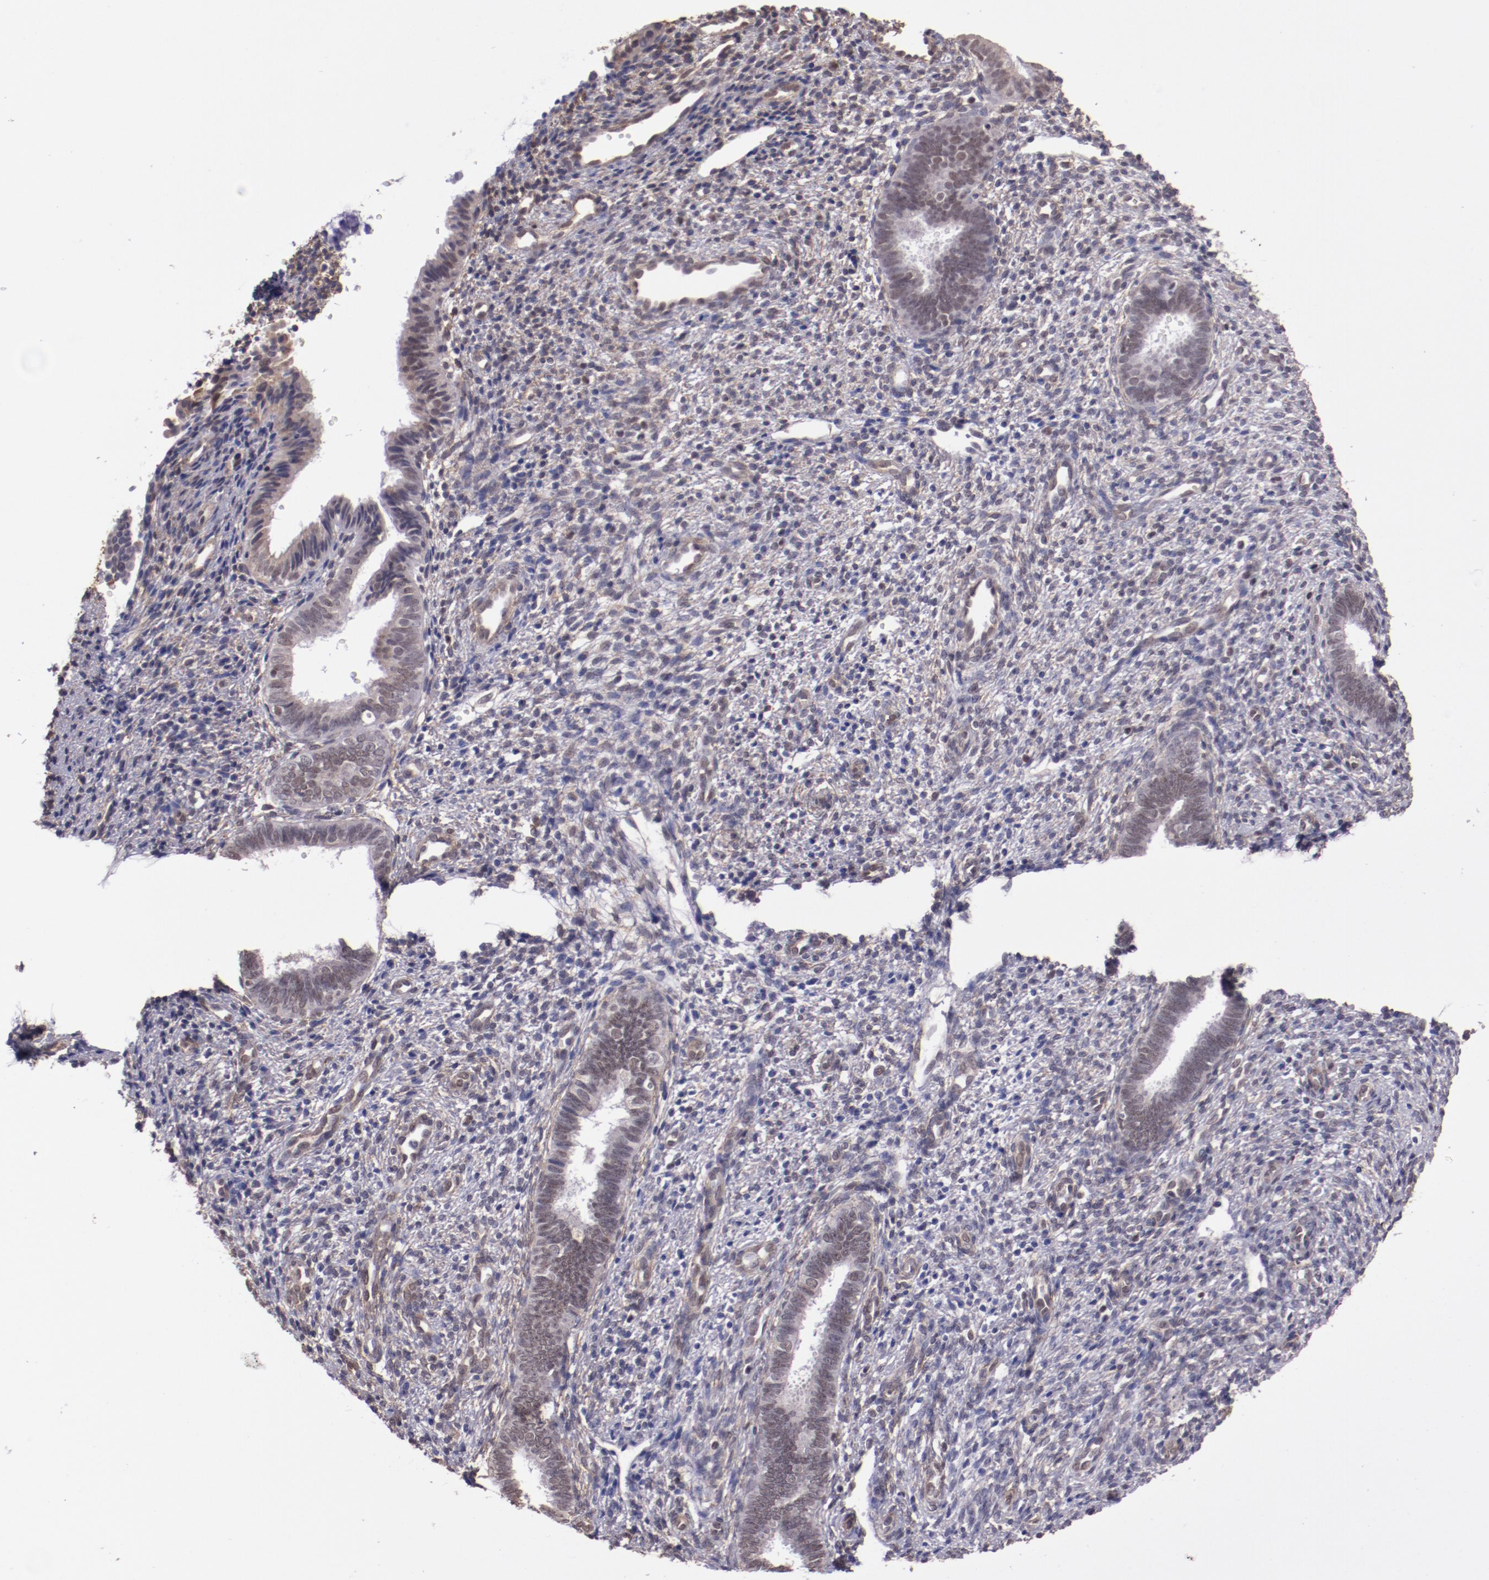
{"staining": {"intensity": "weak", "quantity": "<25%", "location": "cytoplasmic/membranous"}, "tissue": "endometrium", "cell_type": "Cells in endometrial stroma", "image_type": "normal", "snomed": [{"axis": "morphology", "description": "Normal tissue, NOS"}, {"axis": "topography", "description": "Endometrium"}], "caption": "Immunohistochemistry (IHC) image of benign endometrium: endometrium stained with DAB exhibits no significant protein staining in cells in endometrial stroma.", "gene": "ELF1", "patient": {"sex": "female", "age": 27}}